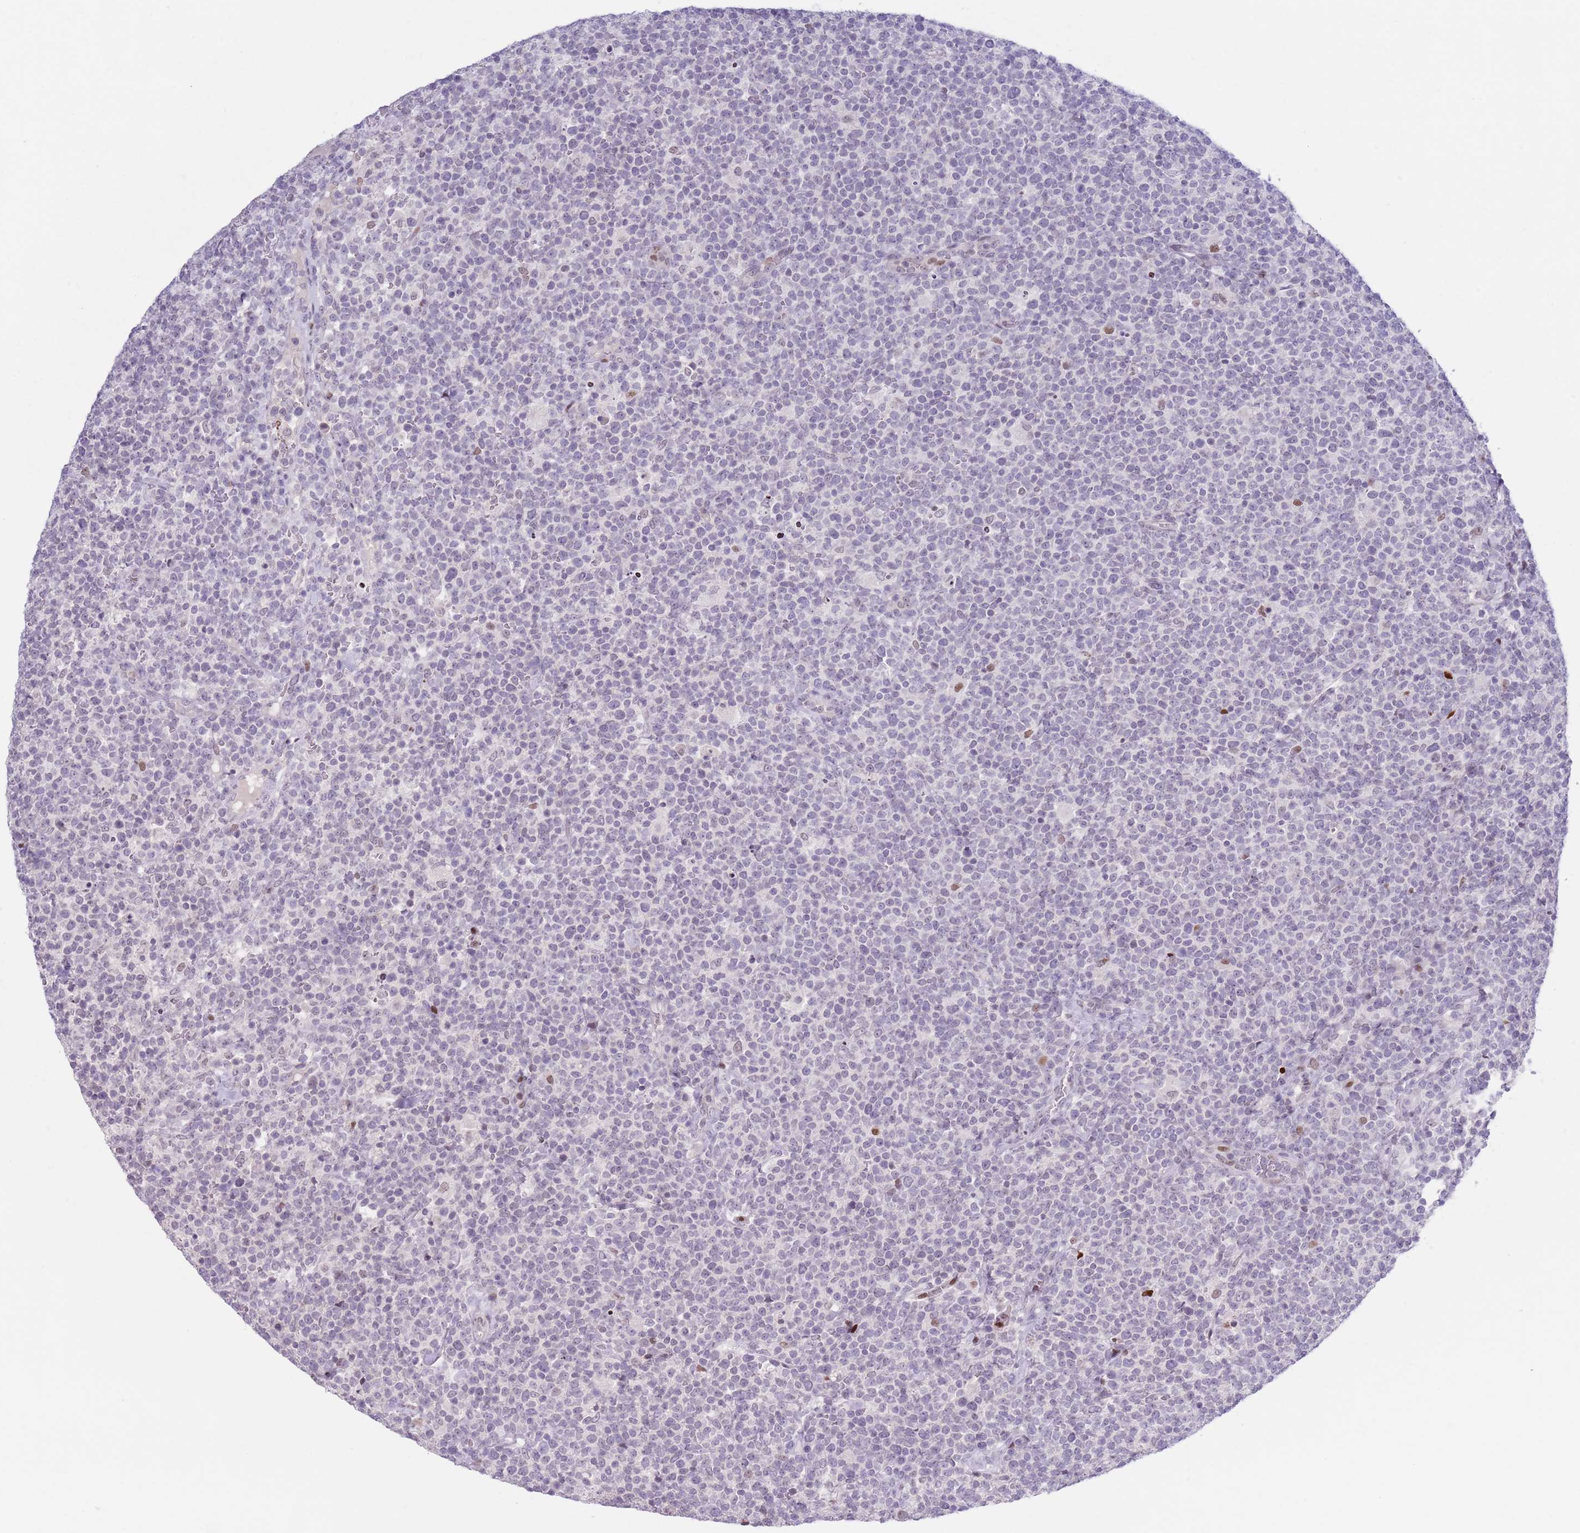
{"staining": {"intensity": "negative", "quantity": "none", "location": "none"}, "tissue": "lymphoma", "cell_type": "Tumor cells", "image_type": "cancer", "snomed": [{"axis": "morphology", "description": "Malignant lymphoma, non-Hodgkin's type, High grade"}, {"axis": "topography", "description": "Lymph node"}], "caption": "The image displays no significant positivity in tumor cells of lymphoma.", "gene": "MFSD10", "patient": {"sex": "male", "age": 61}}